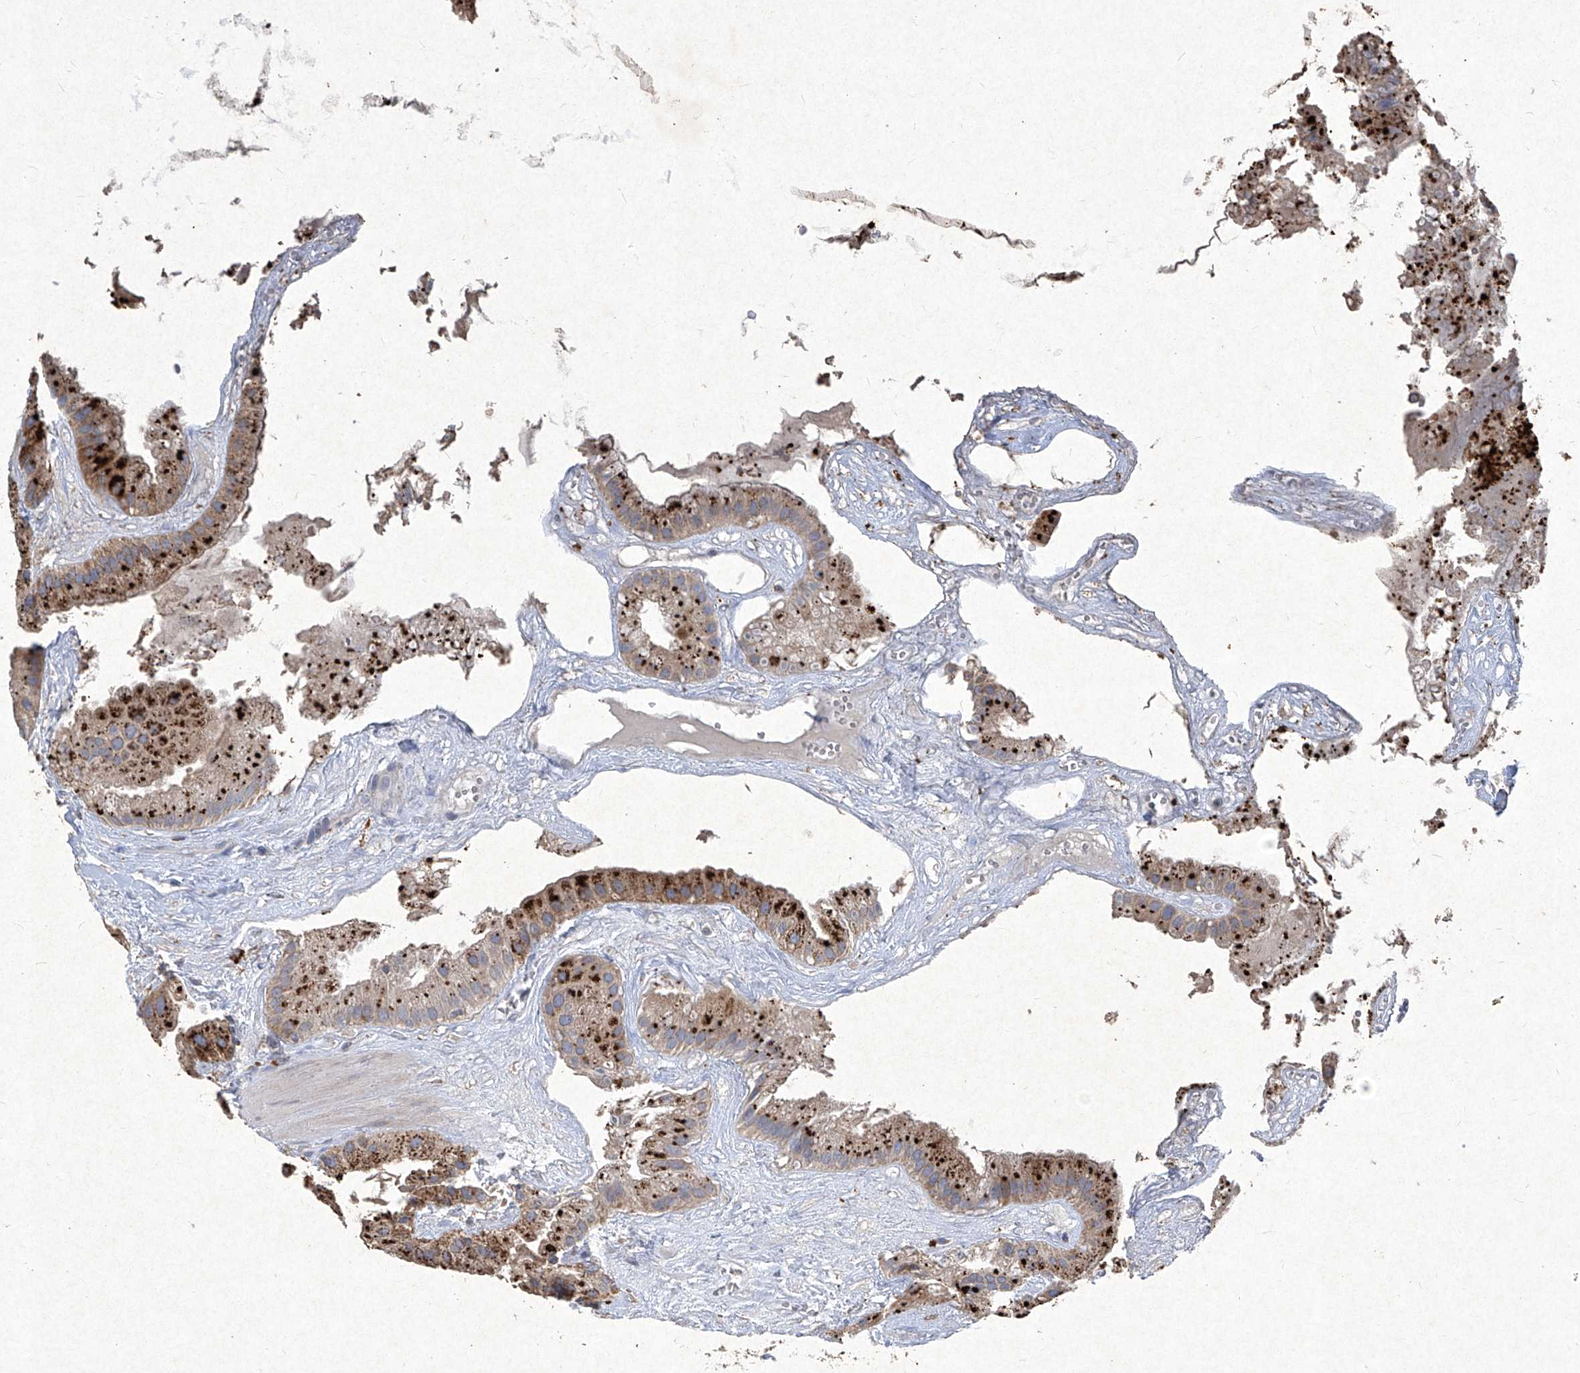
{"staining": {"intensity": "strong", "quantity": ">75%", "location": "cytoplasmic/membranous"}, "tissue": "gallbladder", "cell_type": "Glandular cells", "image_type": "normal", "snomed": [{"axis": "morphology", "description": "Normal tissue, NOS"}, {"axis": "topography", "description": "Gallbladder"}], "caption": "About >75% of glandular cells in unremarkable human gallbladder demonstrate strong cytoplasmic/membranous protein staining as visualized by brown immunohistochemical staining.", "gene": "MED16", "patient": {"sex": "male", "age": 55}}